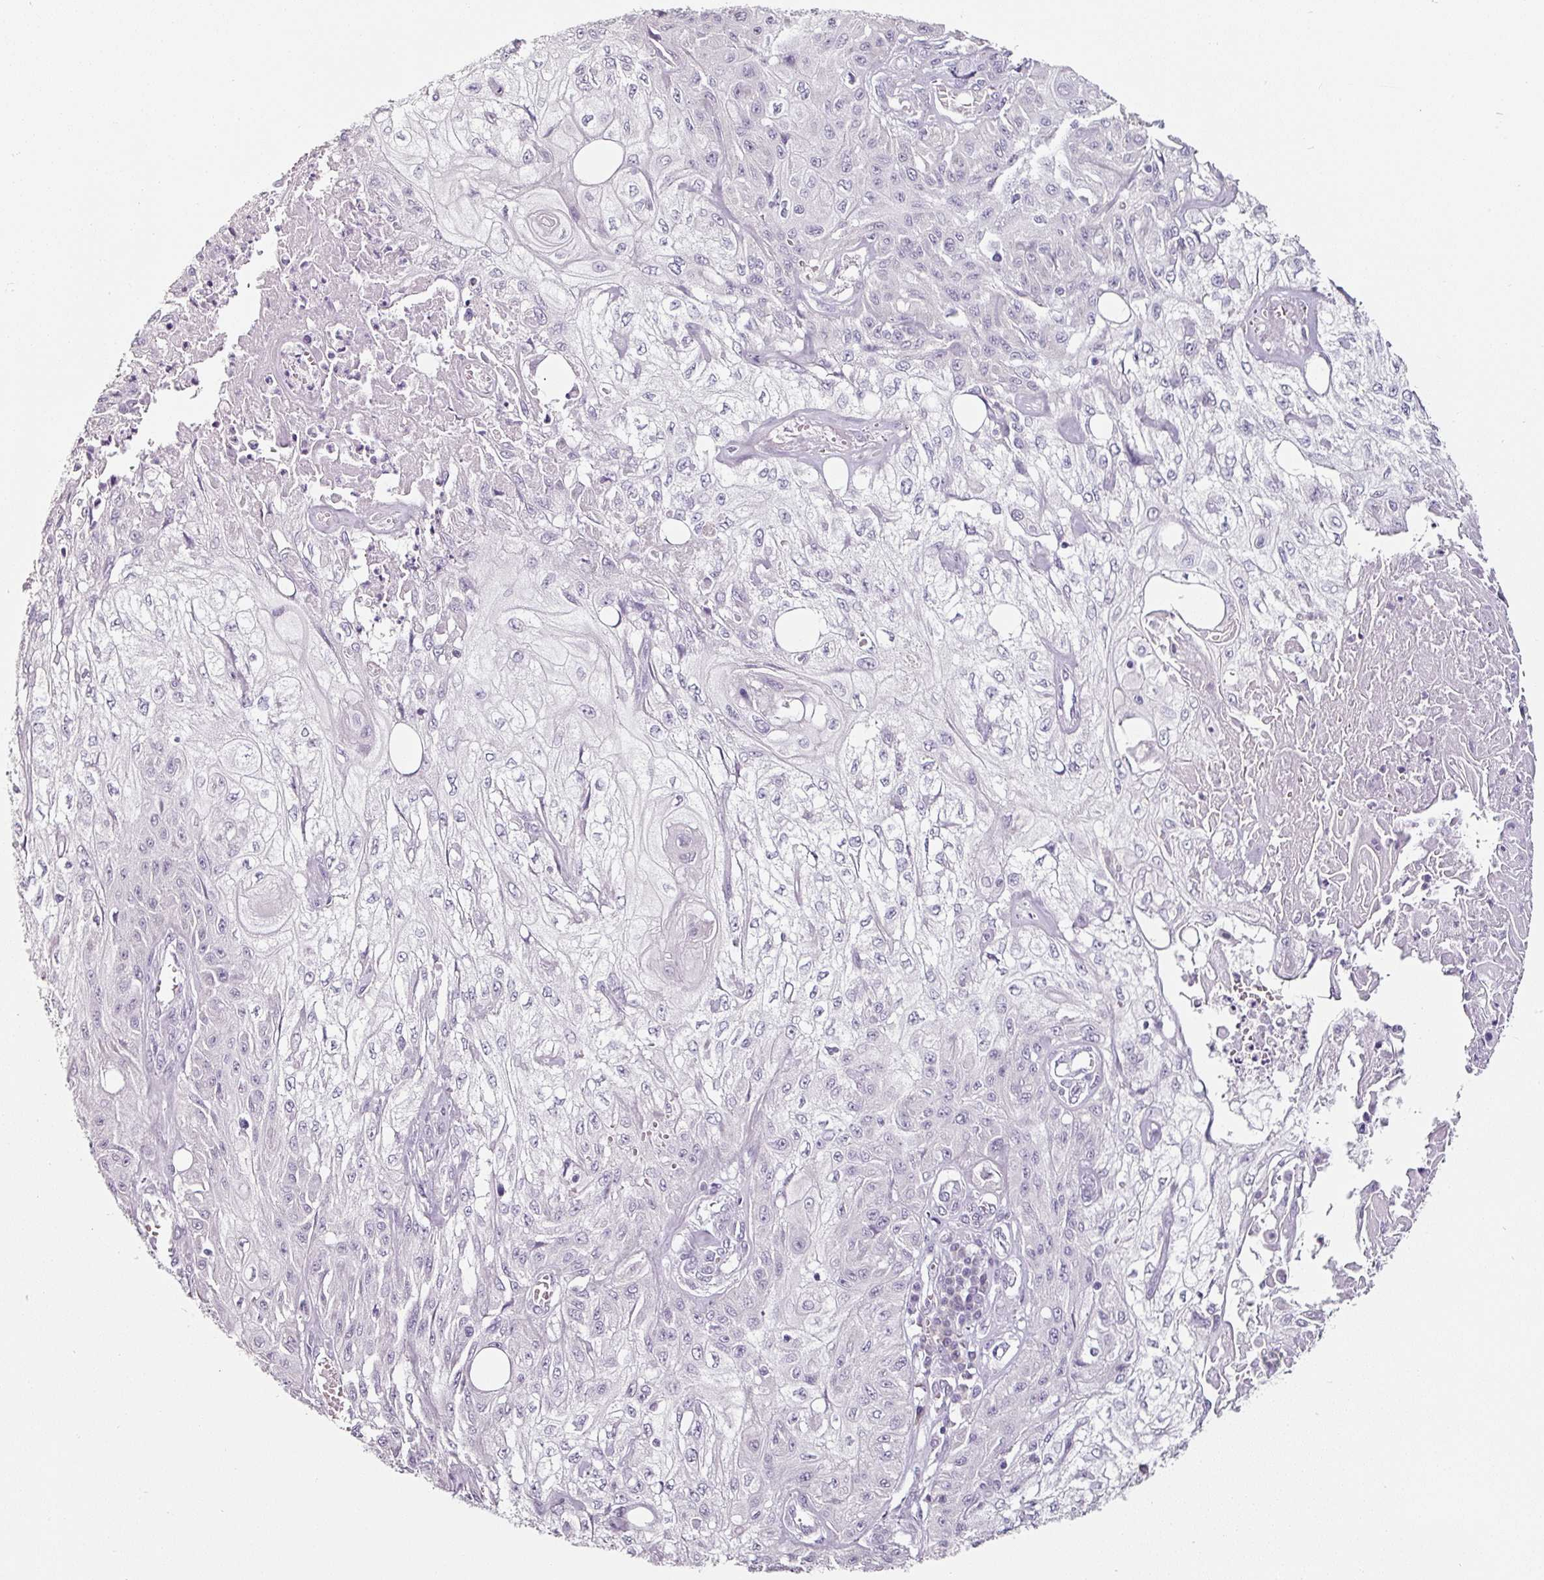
{"staining": {"intensity": "negative", "quantity": "none", "location": "none"}, "tissue": "skin cancer", "cell_type": "Tumor cells", "image_type": "cancer", "snomed": [{"axis": "morphology", "description": "Squamous cell carcinoma, NOS"}, {"axis": "morphology", "description": "Squamous cell carcinoma, metastatic, NOS"}, {"axis": "topography", "description": "Skin"}, {"axis": "topography", "description": "Lymph node"}], "caption": "There is no significant positivity in tumor cells of squamous cell carcinoma (skin).", "gene": "CAP2", "patient": {"sex": "male", "age": 75}}